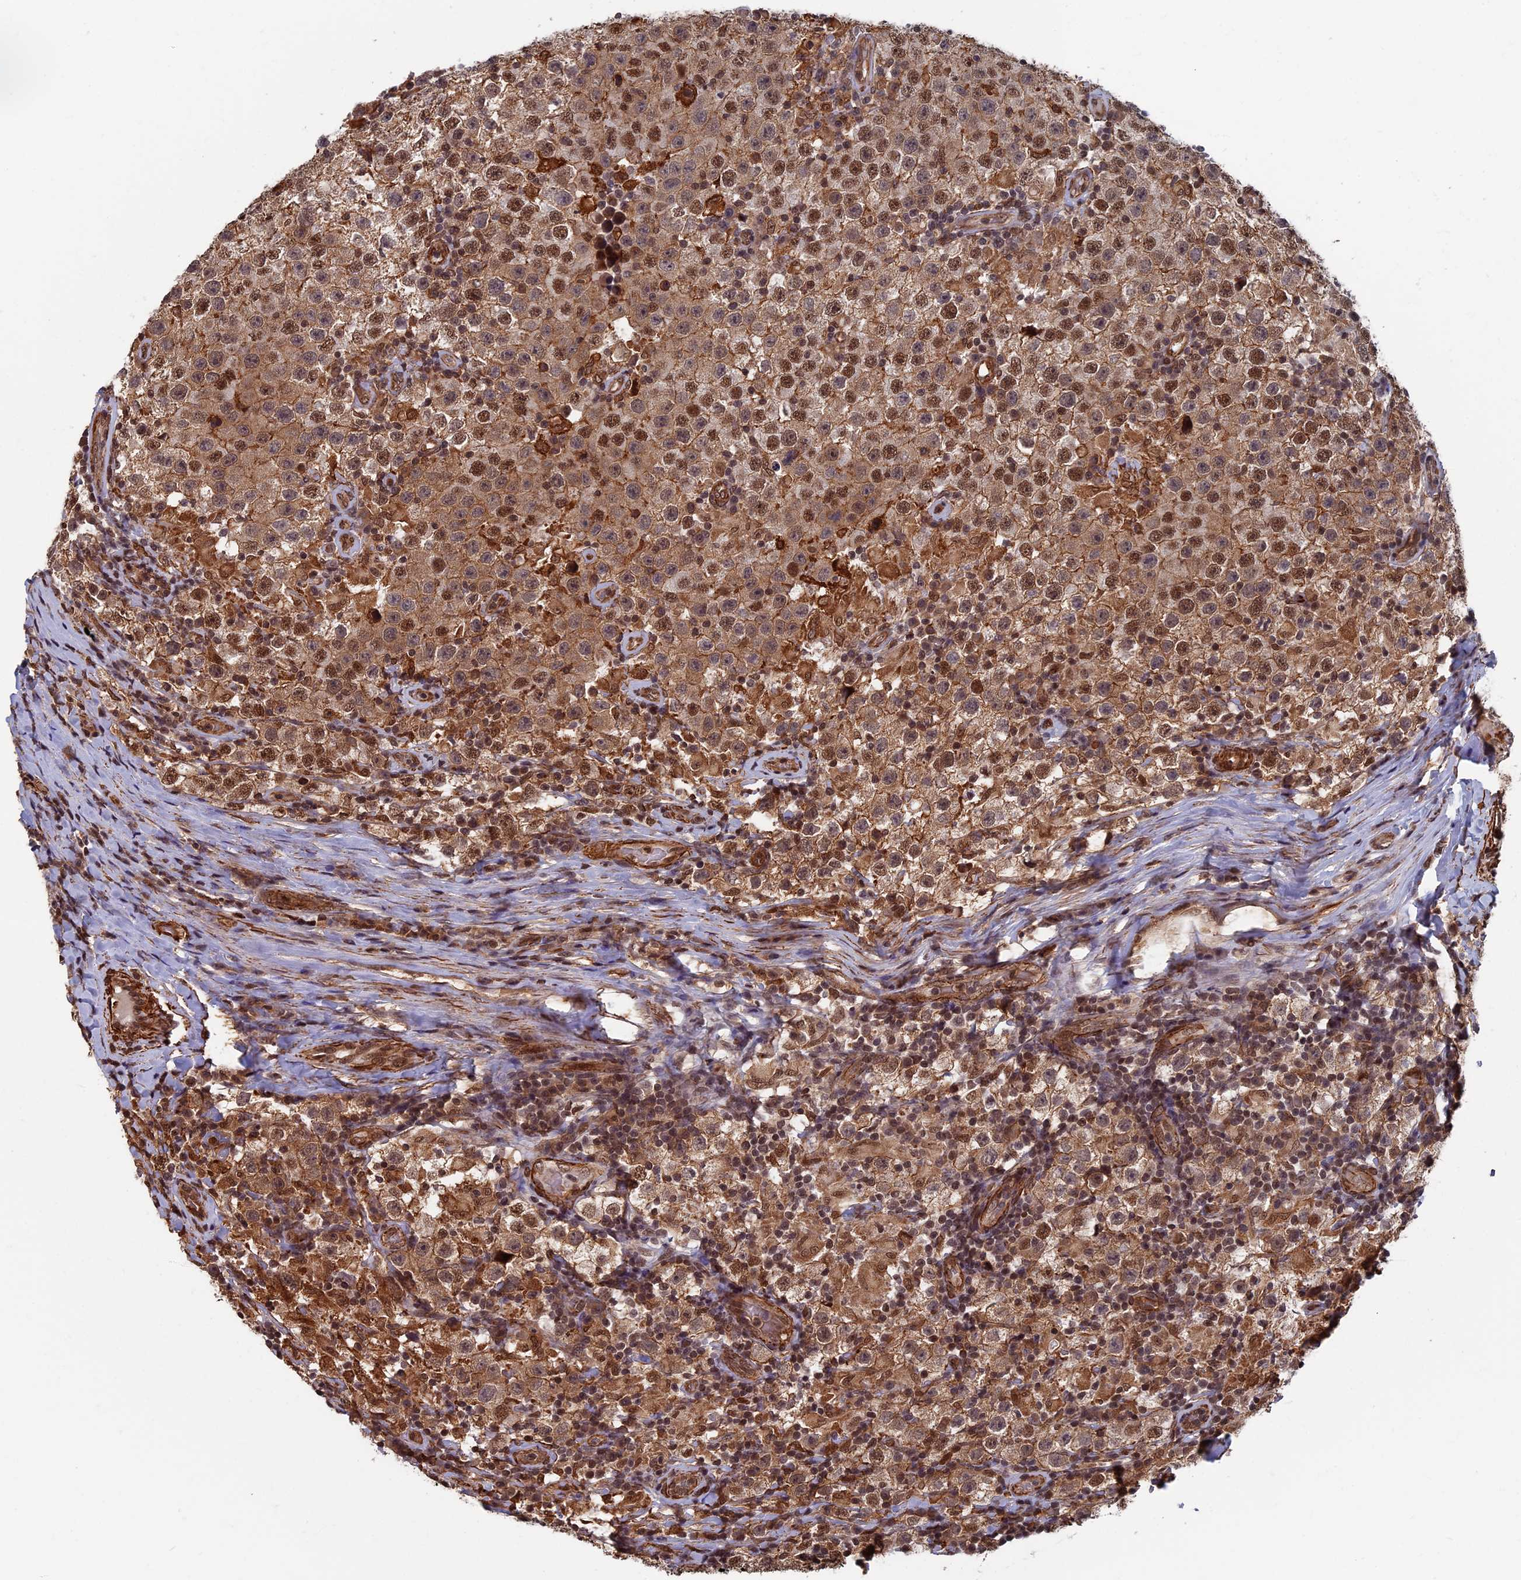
{"staining": {"intensity": "moderate", "quantity": ">75%", "location": "cytoplasmic/membranous,nuclear"}, "tissue": "testis cancer", "cell_type": "Tumor cells", "image_type": "cancer", "snomed": [{"axis": "morphology", "description": "Normal tissue, NOS"}, {"axis": "morphology", "description": "Urothelial carcinoma, High grade"}, {"axis": "morphology", "description": "Seminoma, NOS"}, {"axis": "morphology", "description": "Carcinoma, Embryonal, NOS"}, {"axis": "topography", "description": "Urinary bladder"}, {"axis": "topography", "description": "Testis"}], "caption": "Seminoma (testis) tissue displays moderate cytoplasmic/membranous and nuclear positivity in approximately >75% of tumor cells (DAB (3,3'-diaminobenzidine) IHC with brightfield microscopy, high magnification).", "gene": "CTDP1", "patient": {"sex": "male", "age": 41}}